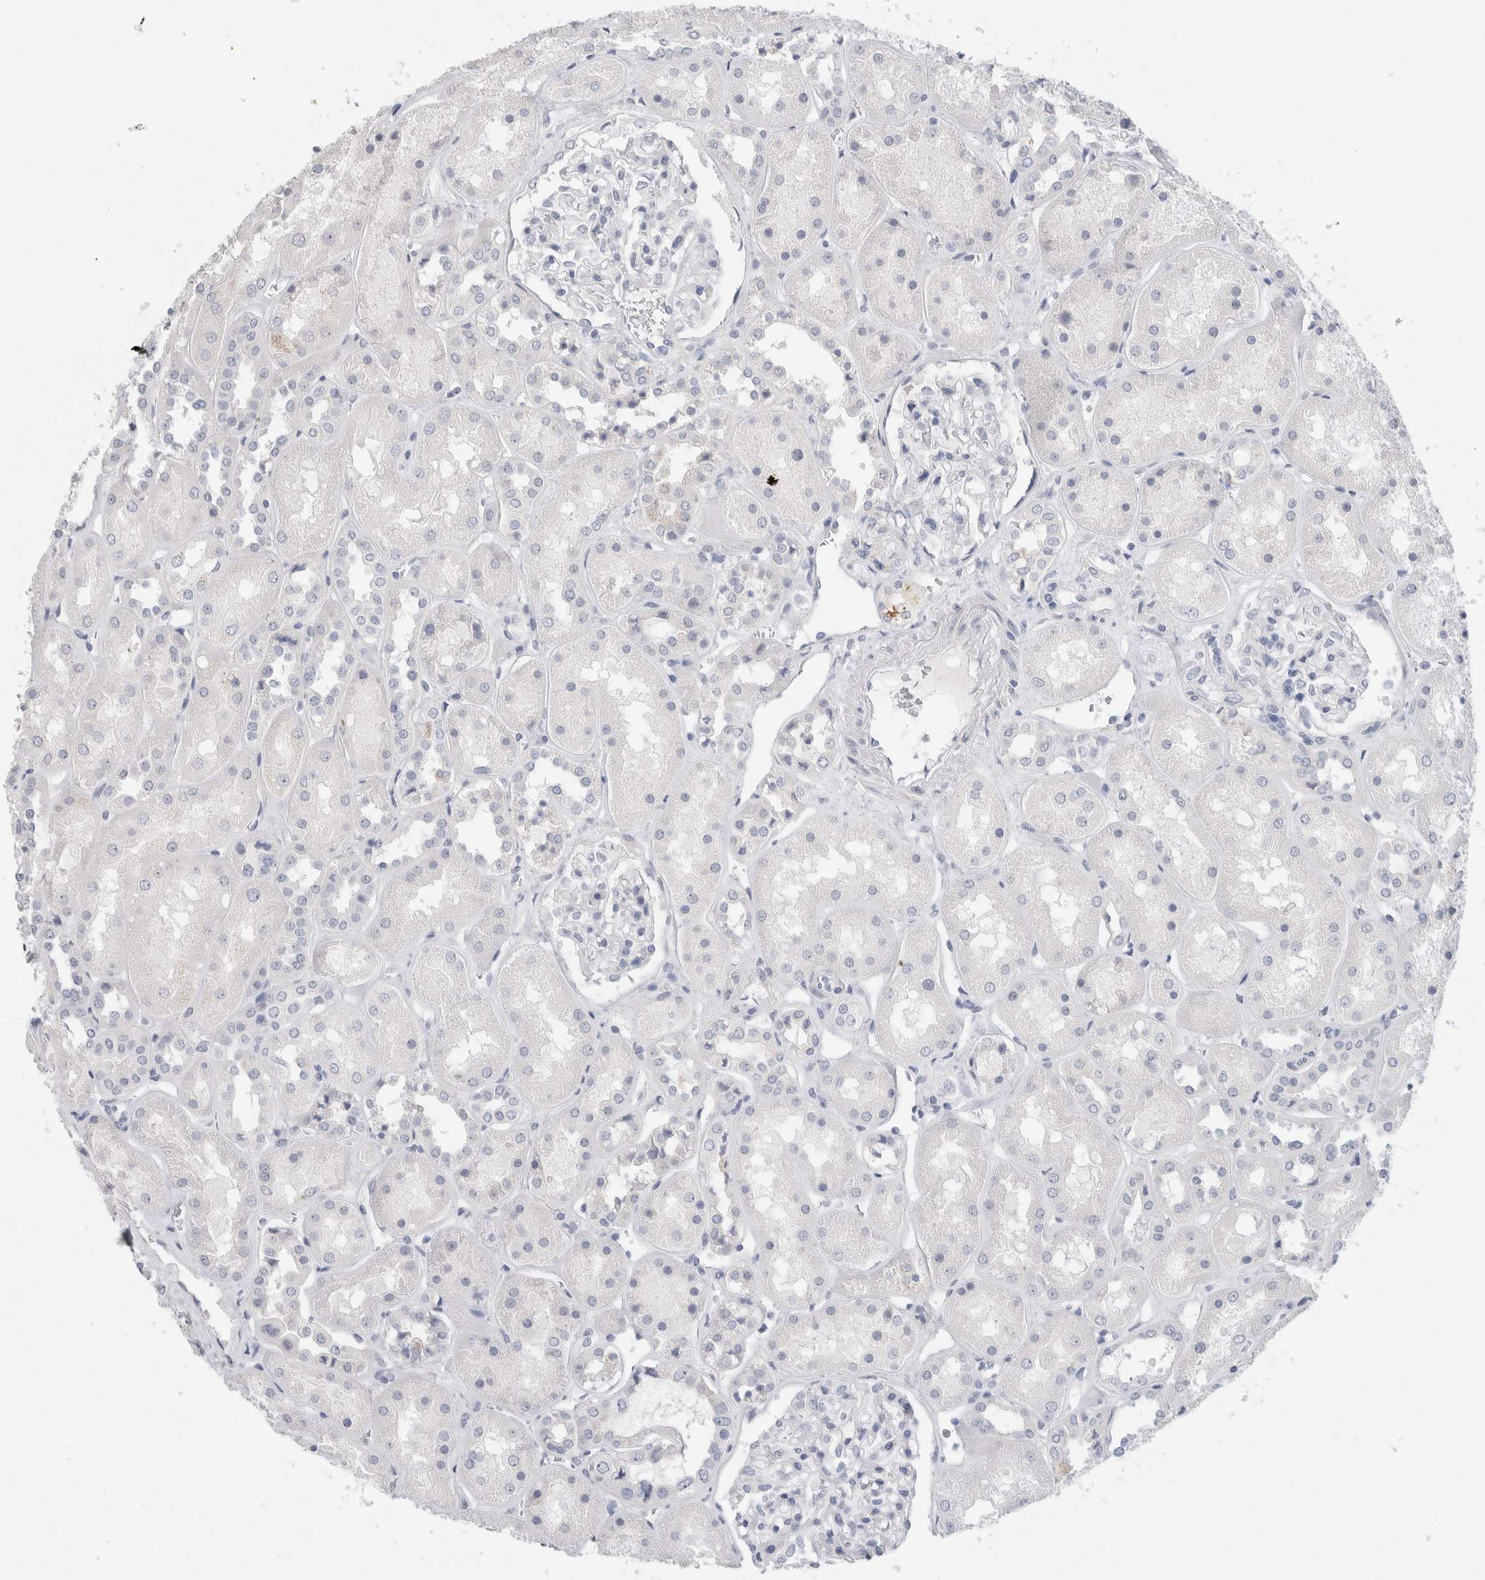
{"staining": {"intensity": "negative", "quantity": "none", "location": "none"}, "tissue": "kidney", "cell_type": "Cells in glomeruli", "image_type": "normal", "snomed": [{"axis": "morphology", "description": "Normal tissue, NOS"}, {"axis": "topography", "description": "Kidney"}], "caption": "A photomicrograph of kidney stained for a protein exhibits no brown staining in cells in glomeruli.", "gene": "BCAN", "patient": {"sex": "male", "age": 70}}